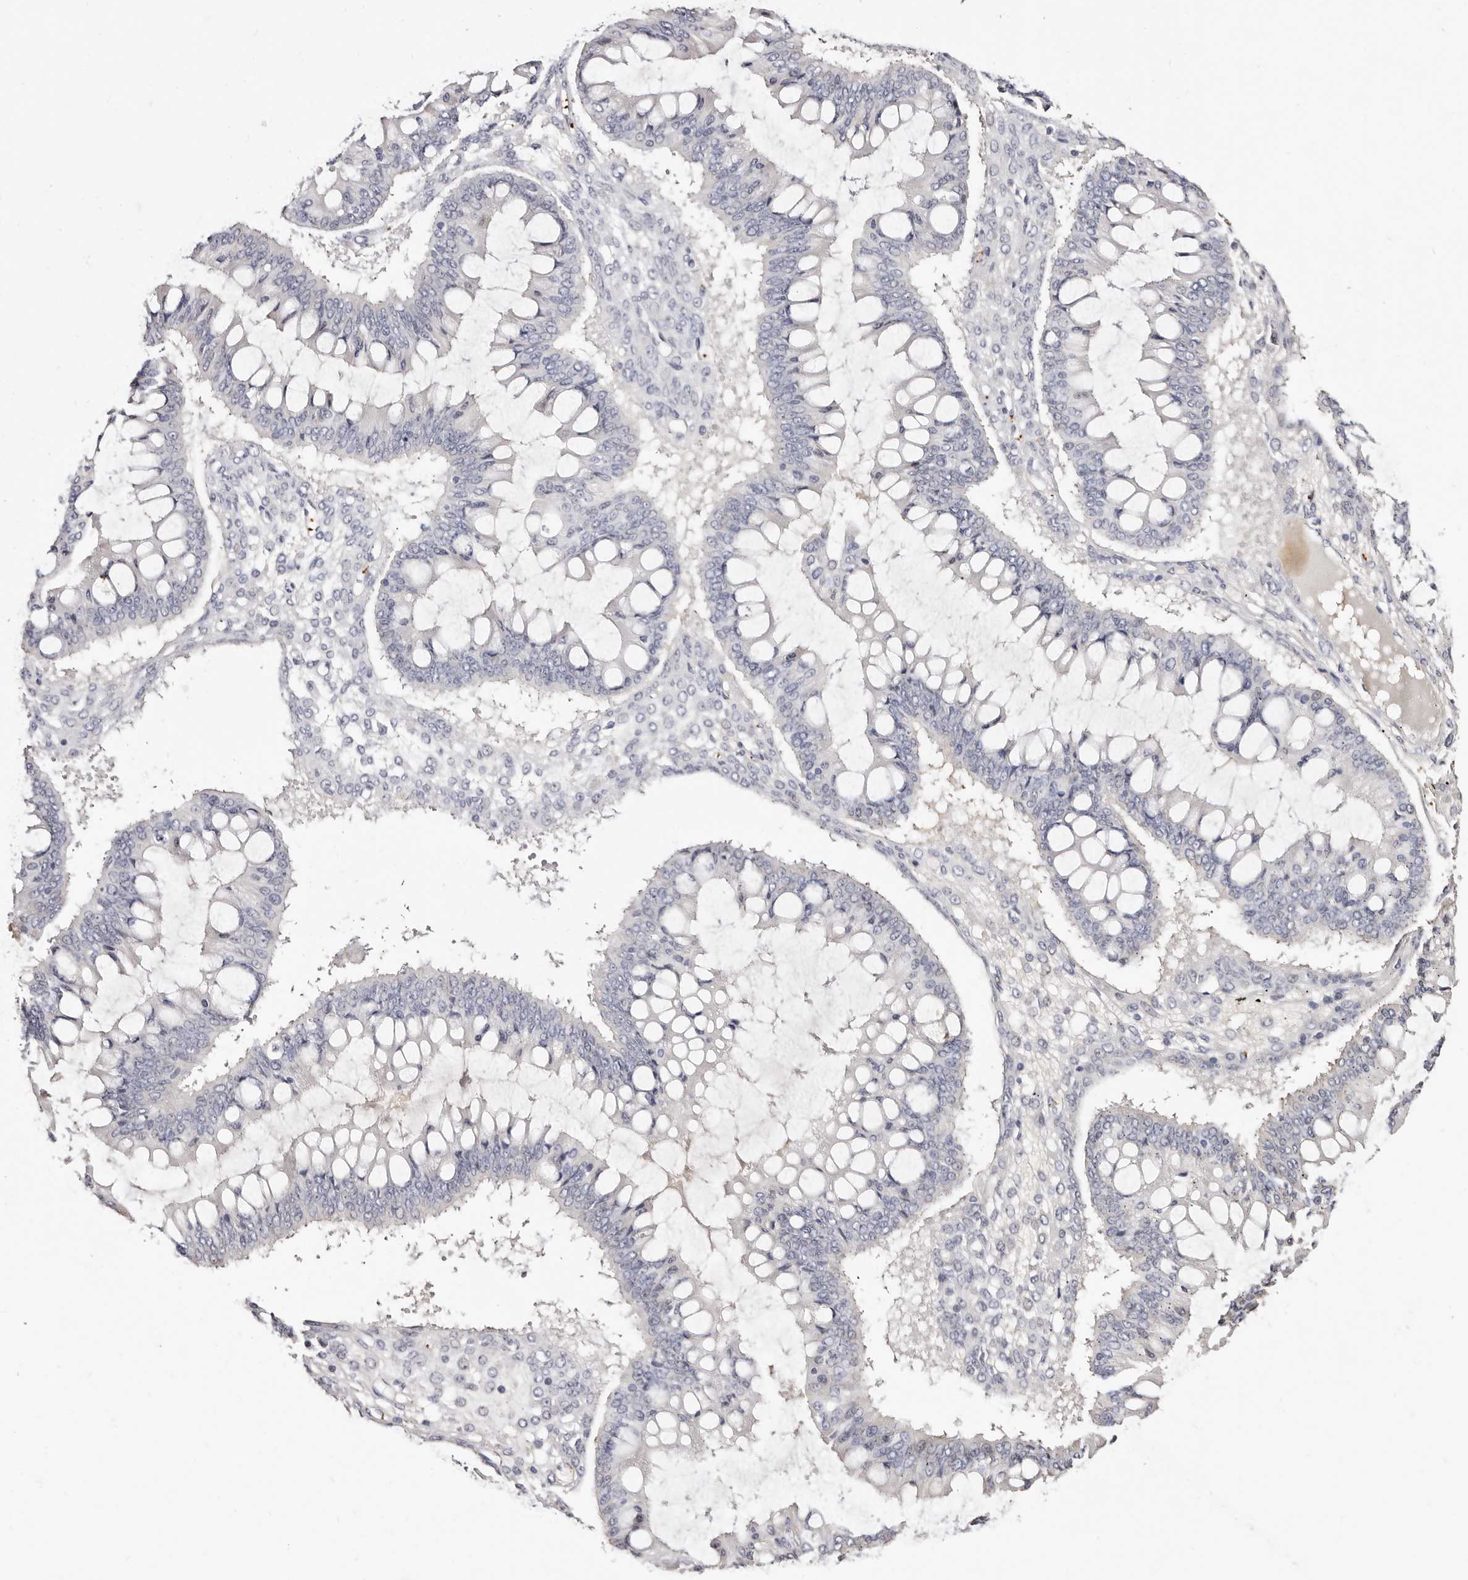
{"staining": {"intensity": "negative", "quantity": "none", "location": "none"}, "tissue": "ovarian cancer", "cell_type": "Tumor cells", "image_type": "cancer", "snomed": [{"axis": "morphology", "description": "Cystadenocarcinoma, mucinous, NOS"}, {"axis": "topography", "description": "Ovary"}], "caption": "A micrograph of human ovarian mucinous cystadenocarcinoma is negative for staining in tumor cells.", "gene": "PF4", "patient": {"sex": "female", "age": 73}}